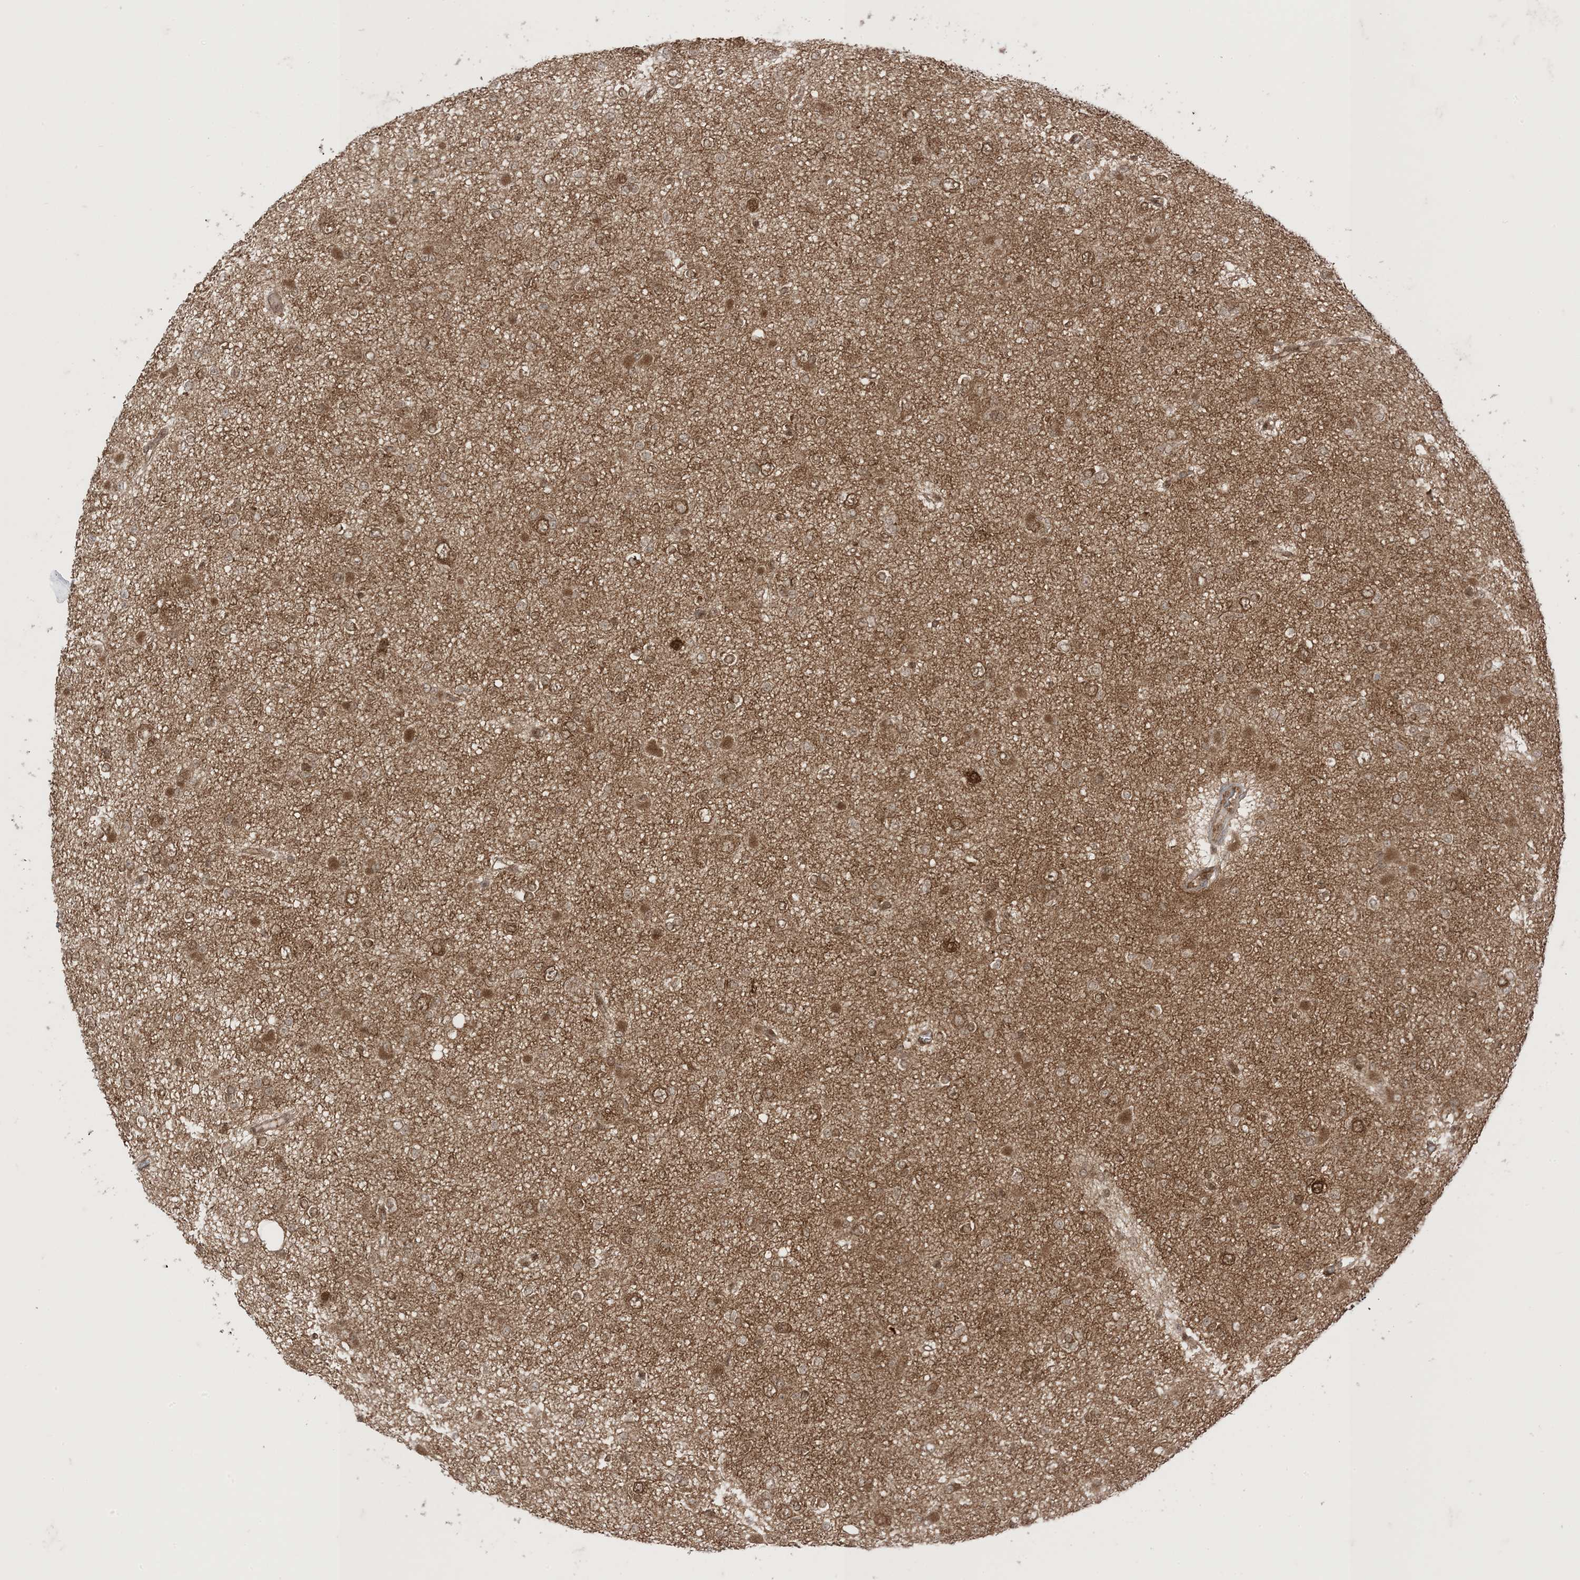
{"staining": {"intensity": "moderate", "quantity": "25%-75%", "location": "cytoplasmic/membranous,nuclear"}, "tissue": "glioma", "cell_type": "Tumor cells", "image_type": "cancer", "snomed": [{"axis": "morphology", "description": "Glioma, malignant, Low grade"}, {"axis": "topography", "description": "Brain"}], "caption": "A micrograph of malignant glioma (low-grade) stained for a protein demonstrates moderate cytoplasmic/membranous and nuclear brown staining in tumor cells. (IHC, brightfield microscopy, high magnification).", "gene": "PTPA", "patient": {"sex": "female", "age": 22}}